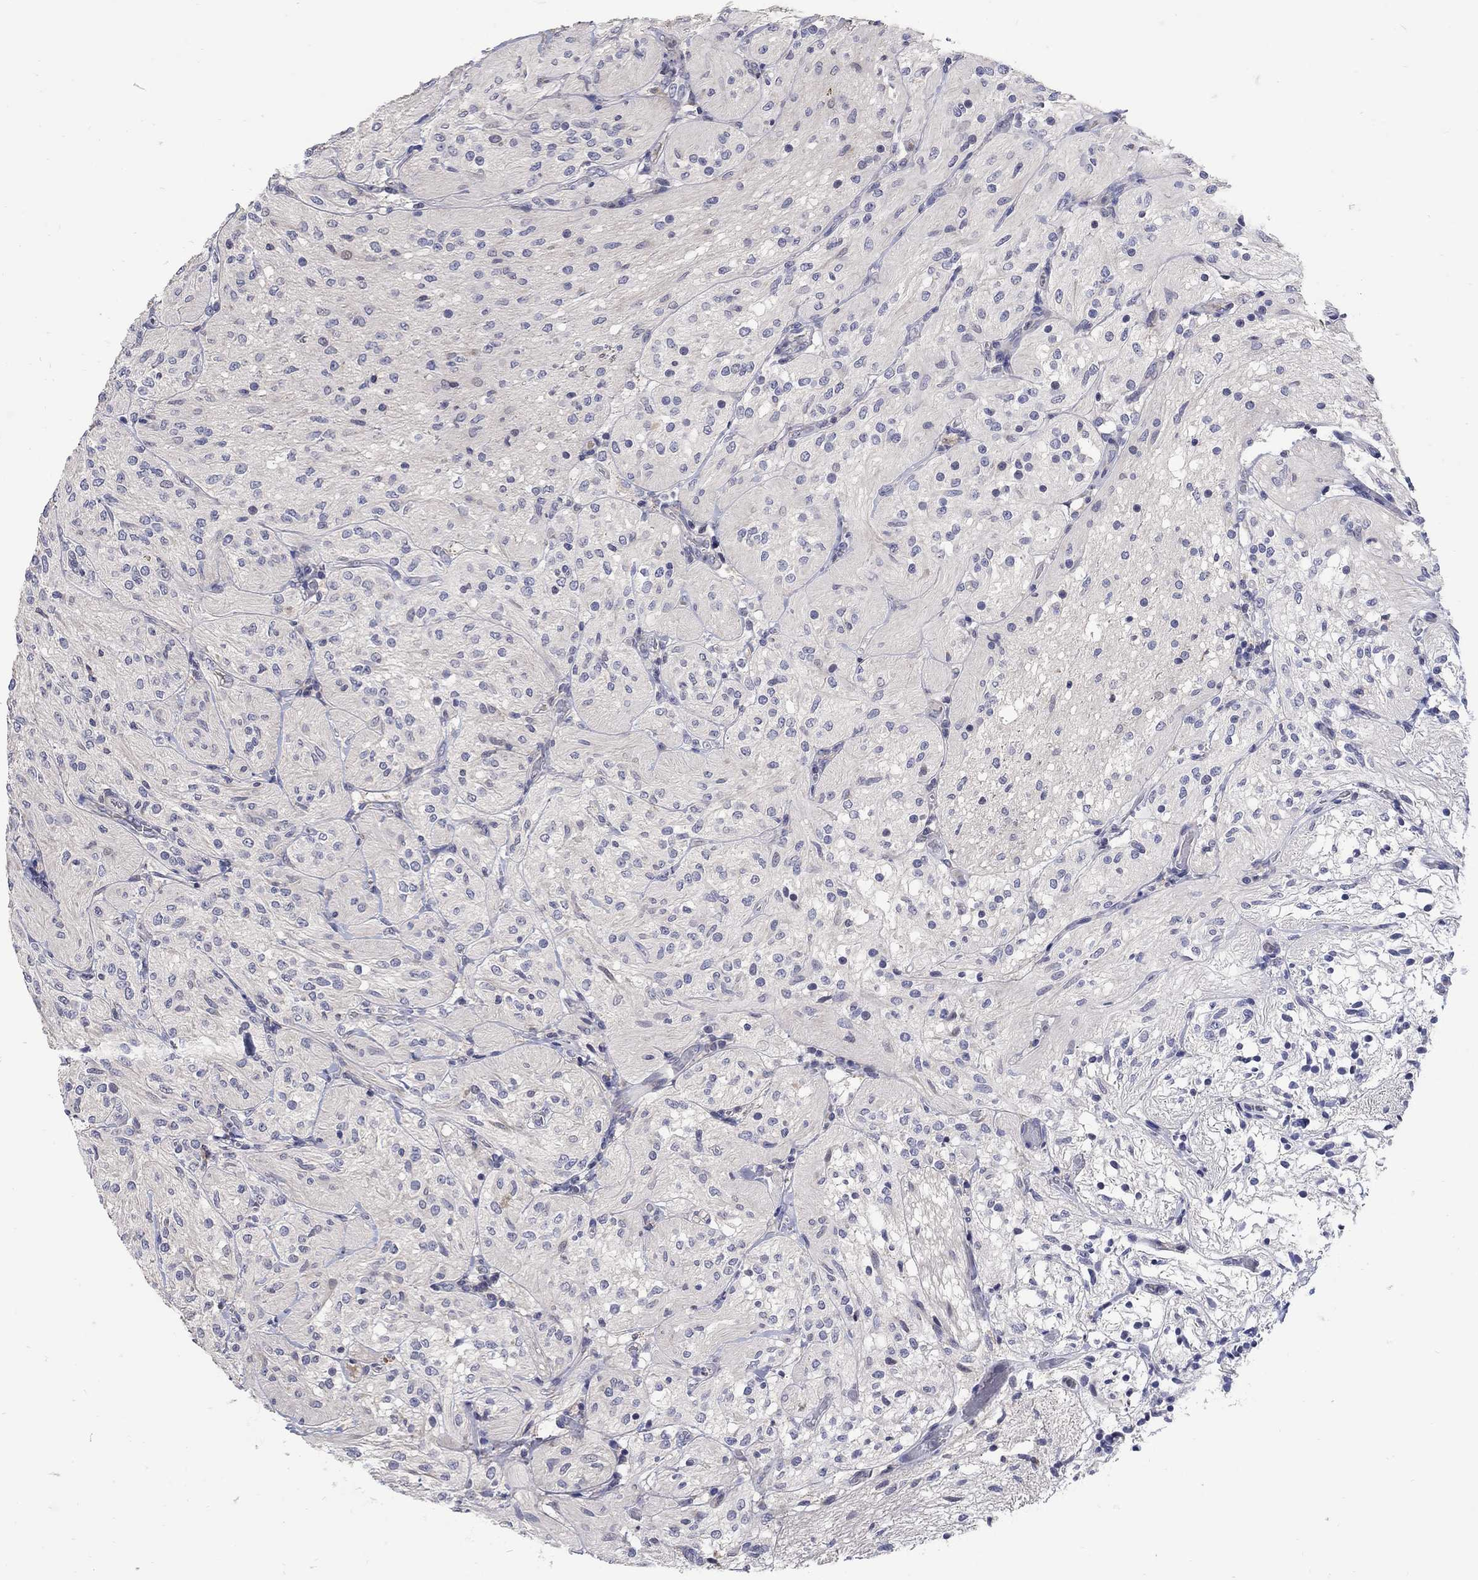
{"staining": {"intensity": "negative", "quantity": "none", "location": "none"}, "tissue": "glioma", "cell_type": "Tumor cells", "image_type": "cancer", "snomed": [{"axis": "morphology", "description": "Glioma, malignant, Low grade"}, {"axis": "topography", "description": "Brain"}], "caption": "This micrograph is of glioma stained with IHC to label a protein in brown with the nuclei are counter-stained blue. There is no expression in tumor cells. (Stains: DAB IHC with hematoxylin counter stain, Microscopy: brightfield microscopy at high magnification).", "gene": "CETN1", "patient": {"sex": "male", "age": 3}}